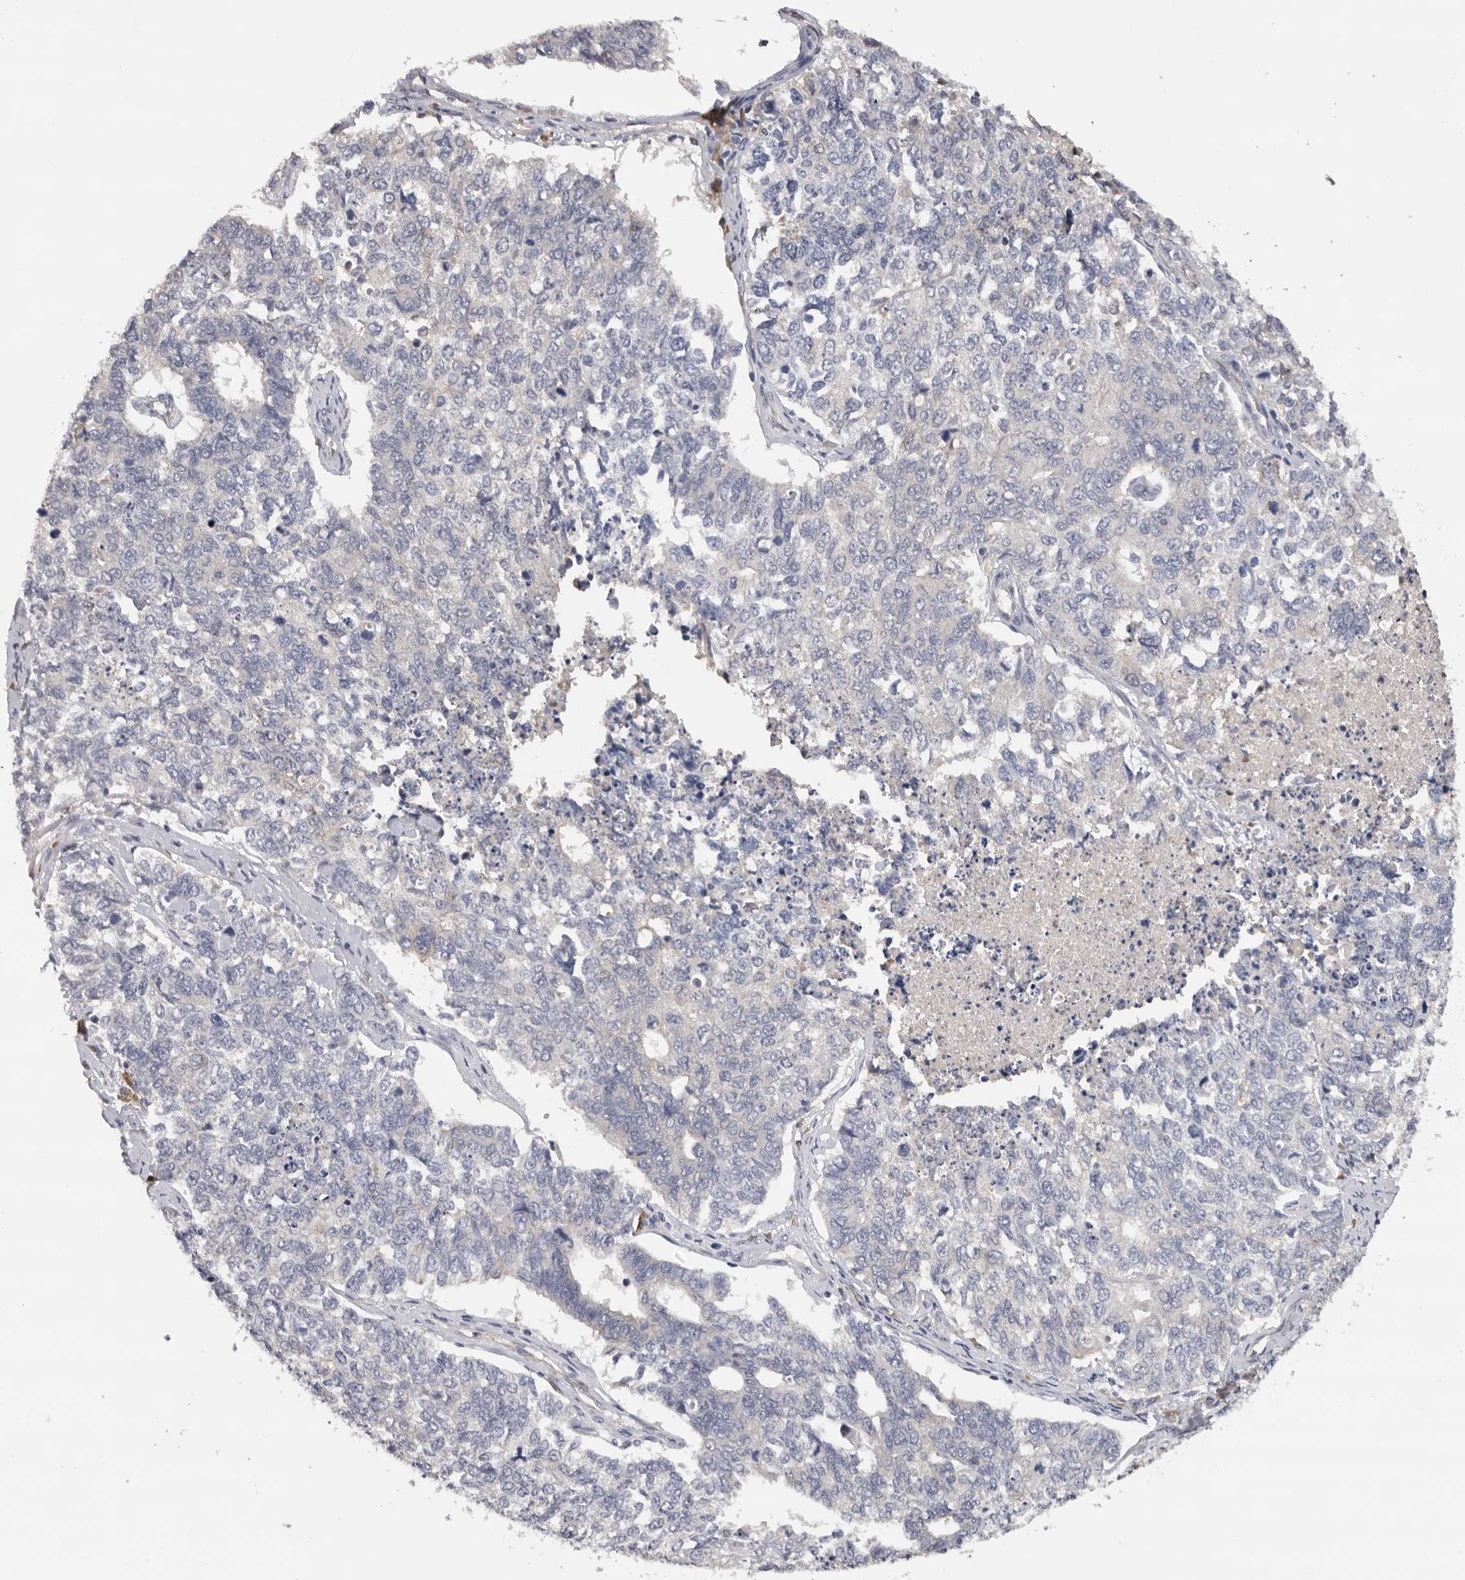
{"staining": {"intensity": "negative", "quantity": "none", "location": "none"}, "tissue": "cervical cancer", "cell_type": "Tumor cells", "image_type": "cancer", "snomed": [{"axis": "morphology", "description": "Squamous cell carcinoma, NOS"}, {"axis": "topography", "description": "Cervix"}], "caption": "Immunohistochemistry histopathology image of cervical cancer (squamous cell carcinoma) stained for a protein (brown), which reveals no positivity in tumor cells. The staining was performed using DAB (3,3'-diaminobenzidine) to visualize the protein expression in brown, while the nuclei were stained in blue with hematoxylin (Magnification: 20x).", "gene": "KIF2B", "patient": {"sex": "female", "age": 63}}